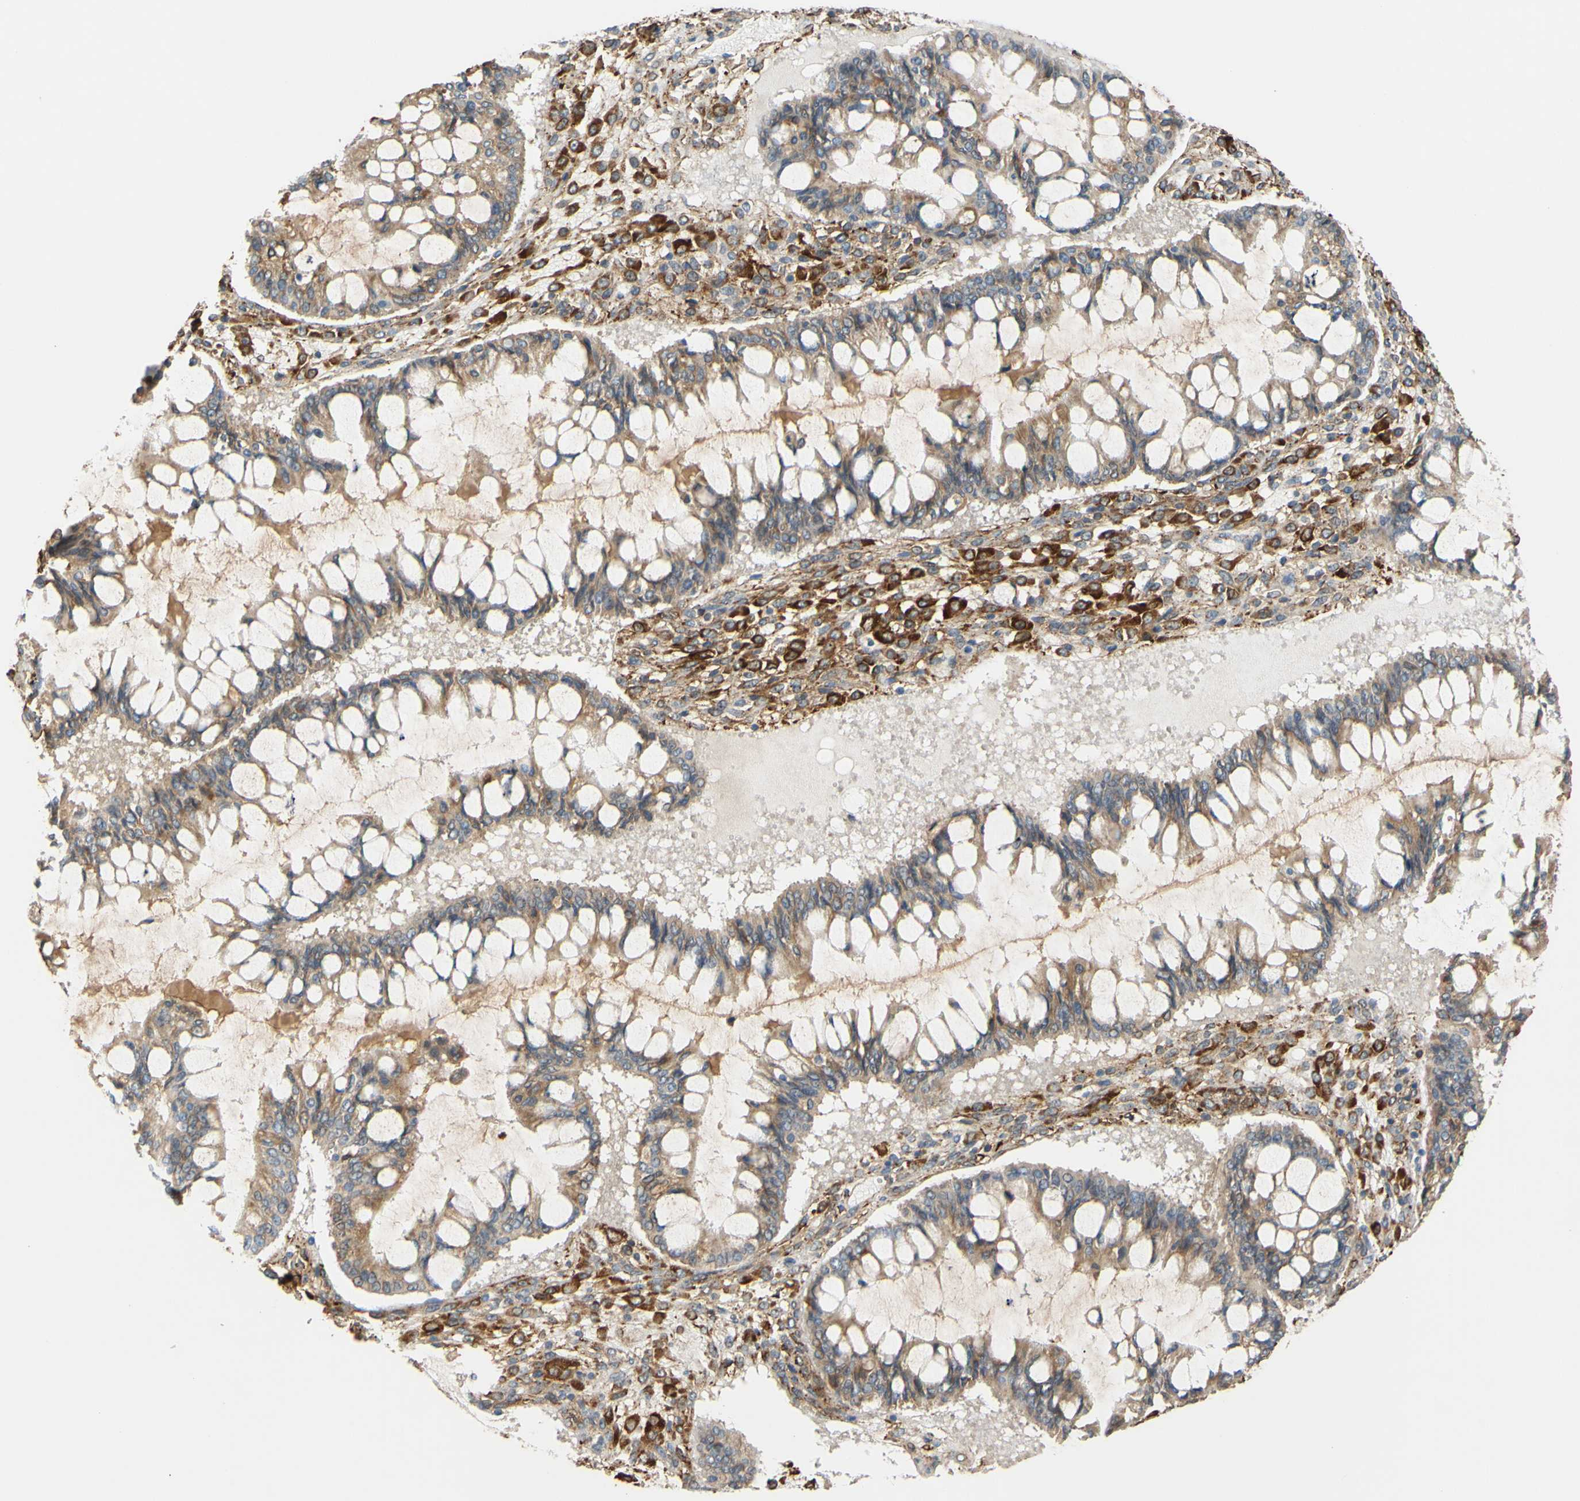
{"staining": {"intensity": "weak", "quantity": ">75%", "location": "cytoplasmic/membranous"}, "tissue": "ovarian cancer", "cell_type": "Tumor cells", "image_type": "cancer", "snomed": [{"axis": "morphology", "description": "Cystadenocarcinoma, mucinous, NOS"}, {"axis": "topography", "description": "Ovary"}], "caption": "Immunohistochemistry staining of ovarian mucinous cystadenocarcinoma, which demonstrates low levels of weak cytoplasmic/membranous expression in approximately >75% of tumor cells indicating weak cytoplasmic/membranous protein staining. The staining was performed using DAB (brown) for protein detection and nuclei were counterstained in hematoxylin (blue).", "gene": "POR", "patient": {"sex": "female", "age": 73}}